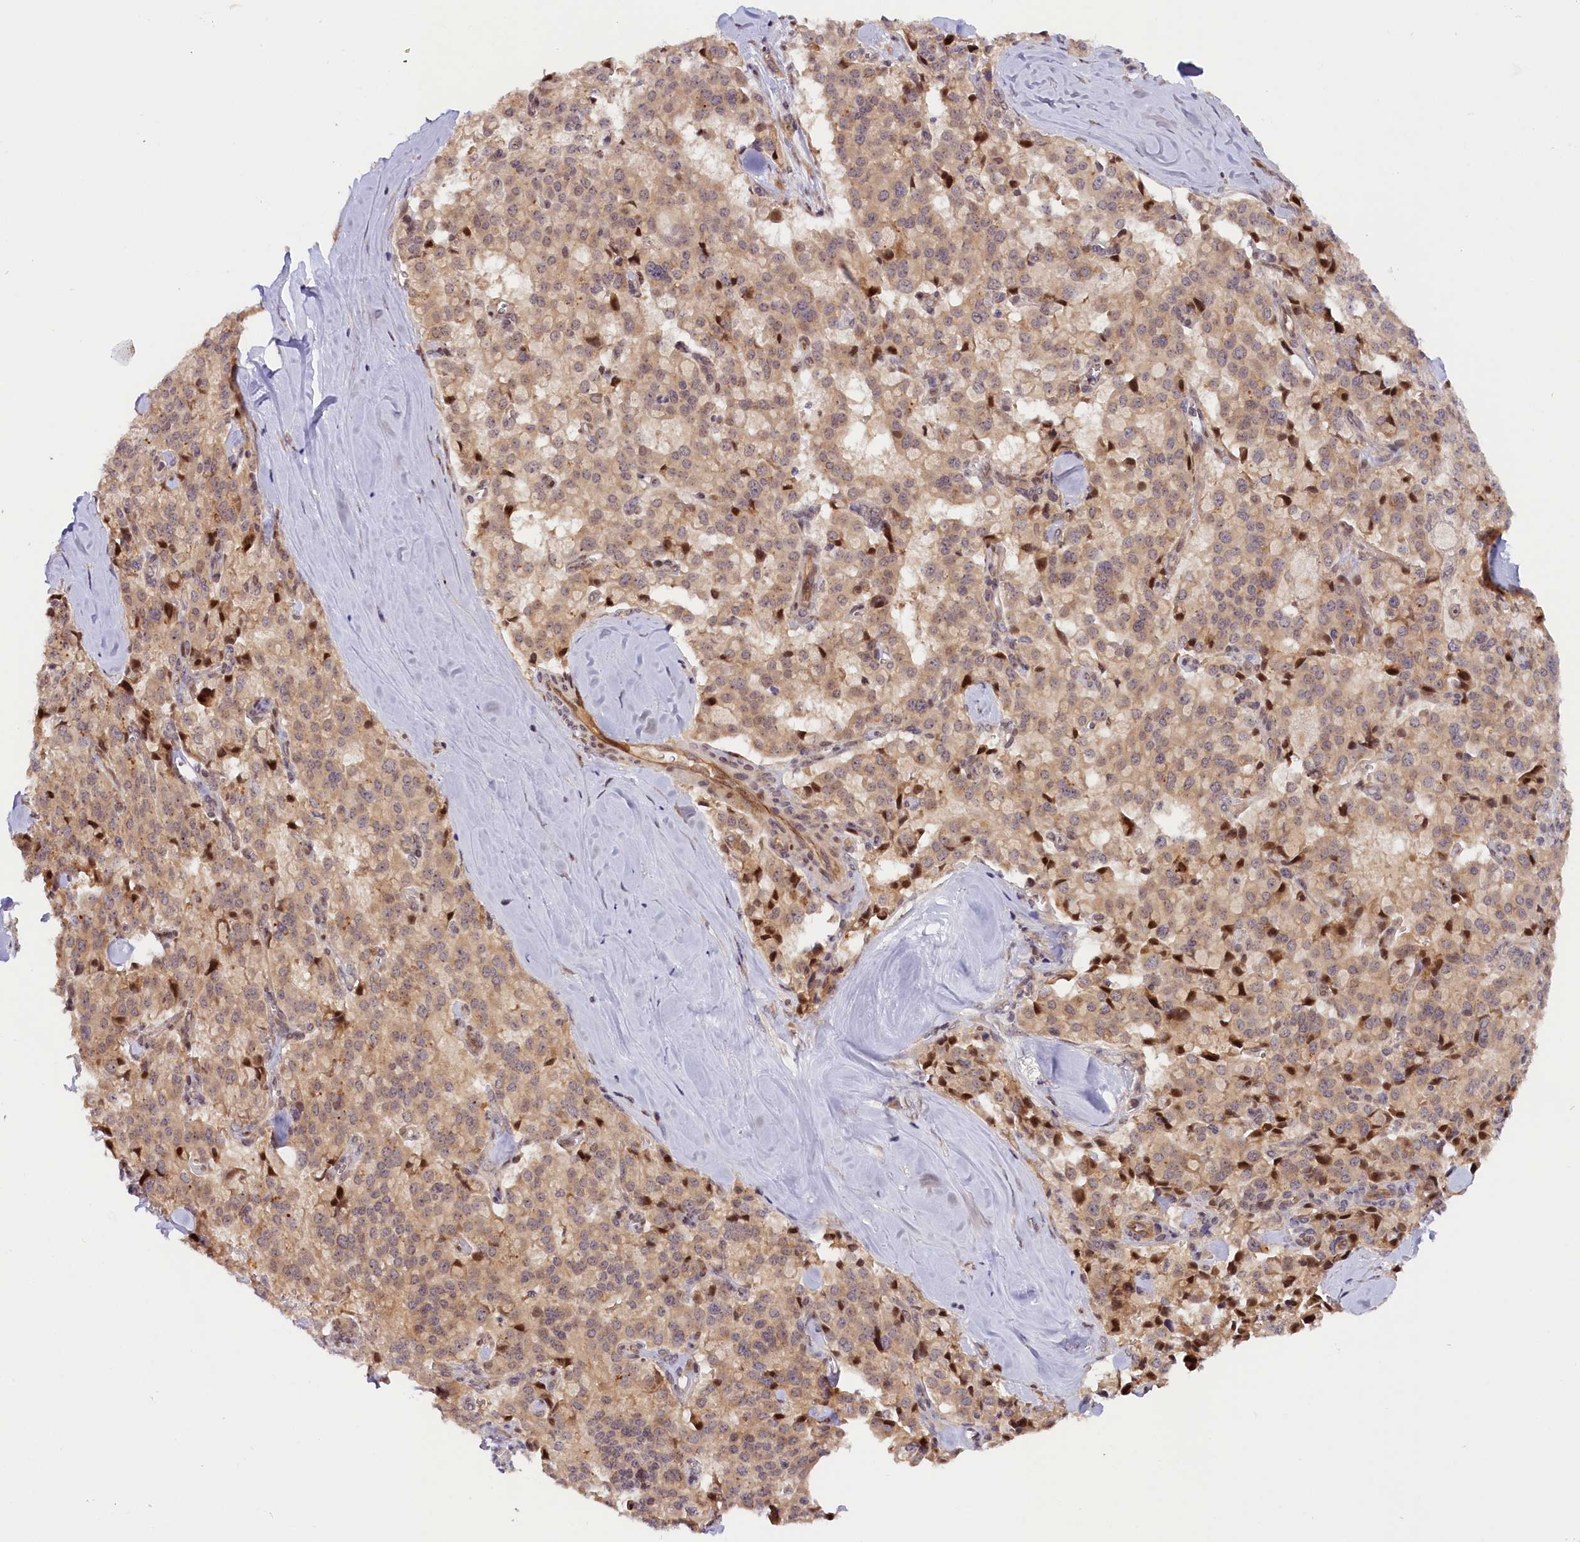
{"staining": {"intensity": "weak", "quantity": ">75%", "location": "cytoplasmic/membranous"}, "tissue": "pancreatic cancer", "cell_type": "Tumor cells", "image_type": "cancer", "snomed": [{"axis": "morphology", "description": "Adenocarcinoma, NOS"}, {"axis": "topography", "description": "Pancreas"}], "caption": "Protein expression analysis of human pancreatic cancer reveals weak cytoplasmic/membranous expression in about >75% of tumor cells.", "gene": "ANKRD24", "patient": {"sex": "male", "age": 65}}